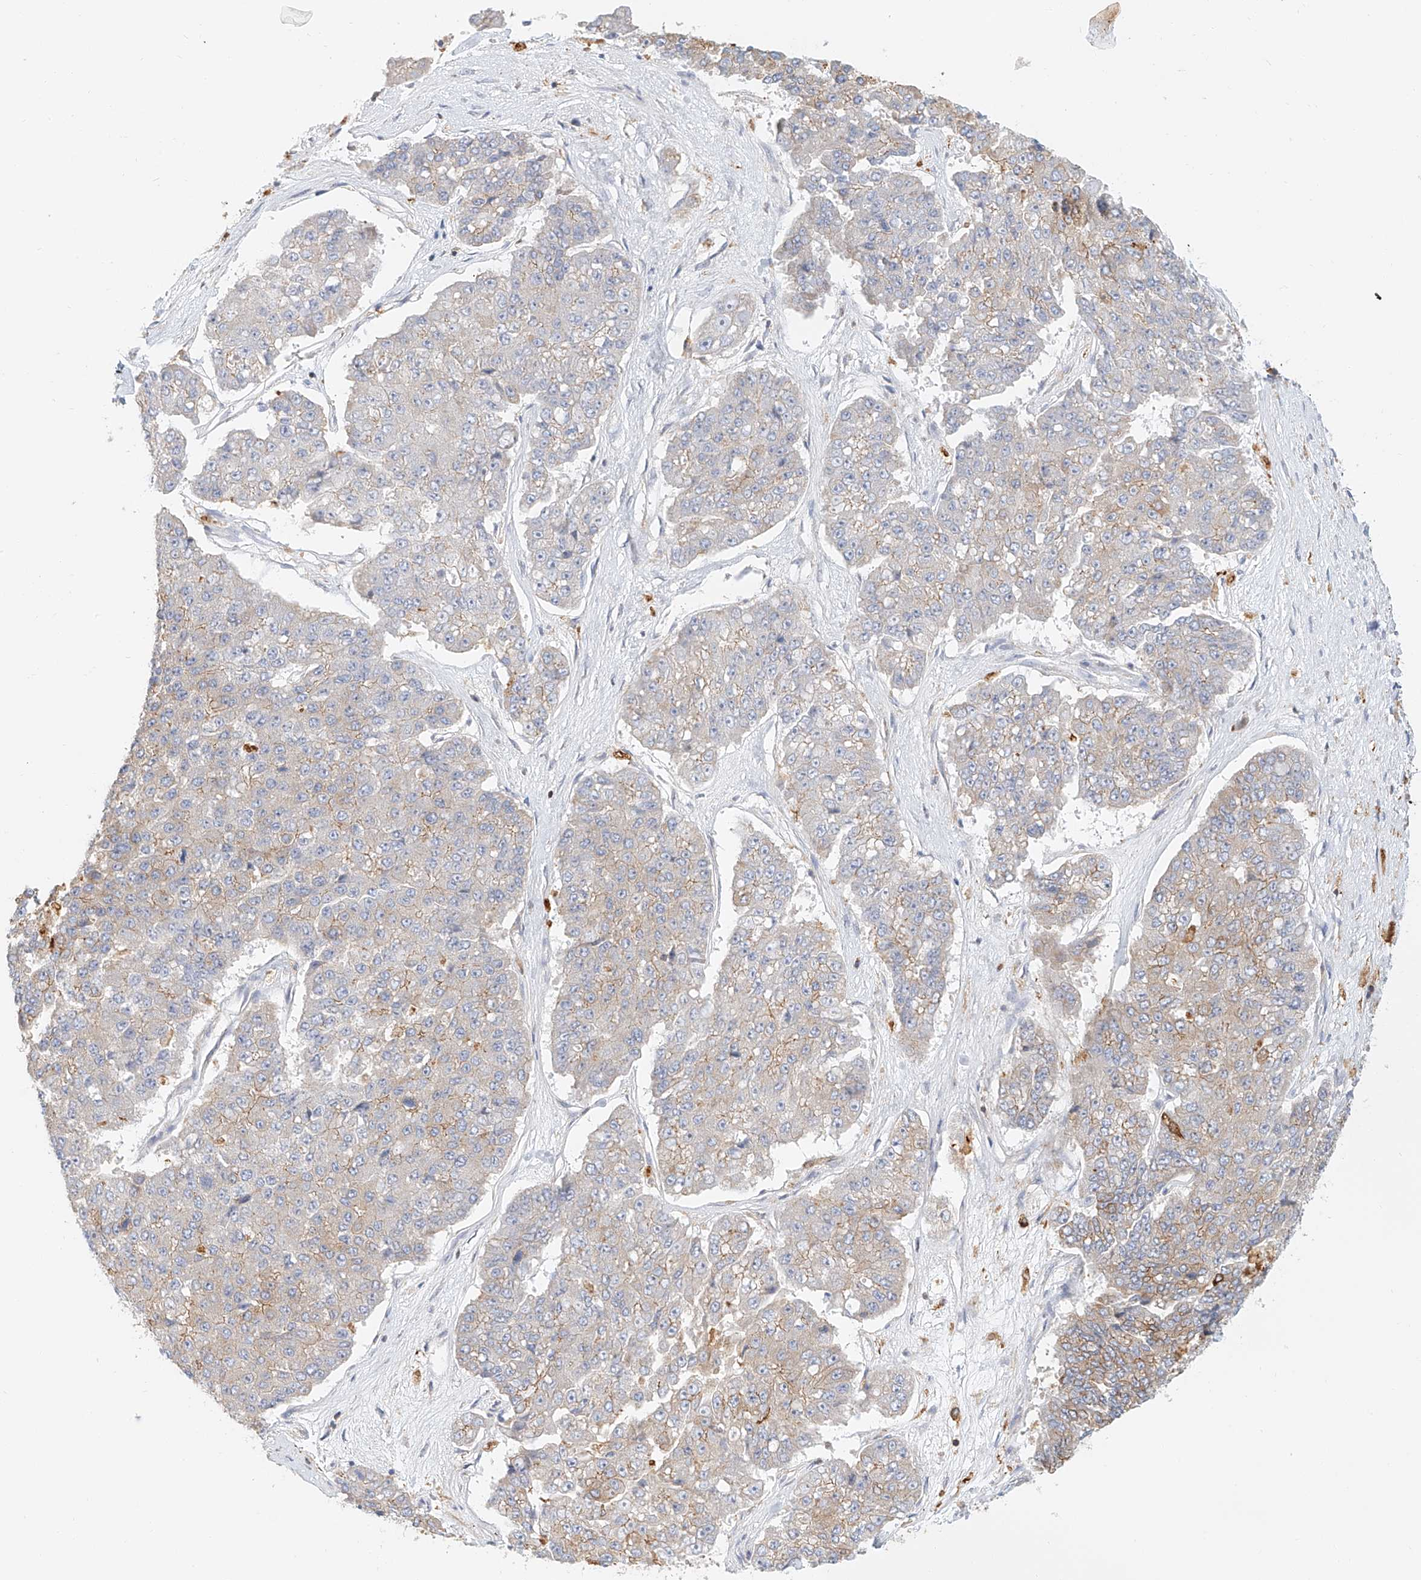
{"staining": {"intensity": "moderate", "quantity": "25%-75%", "location": "cytoplasmic/membranous"}, "tissue": "pancreatic cancer", "cell_type": "Tumor cells", "image_type": "cancer", "snomed": [{"axis": "morphology", "description": "Adenocarcinoma, NOS"}, {"axis": "topography", "description": "Pancreas"}], "caption": "Approximately 25%-75% of tumor cells in human adenocarcinoma (pancreatic) demonstrate moderate cytoplasmic/membranous protein expression as visualized by brown immunohistochemical staining.", "gene": "DHRS7", "patient": {"sex": "male", "age": 50}}